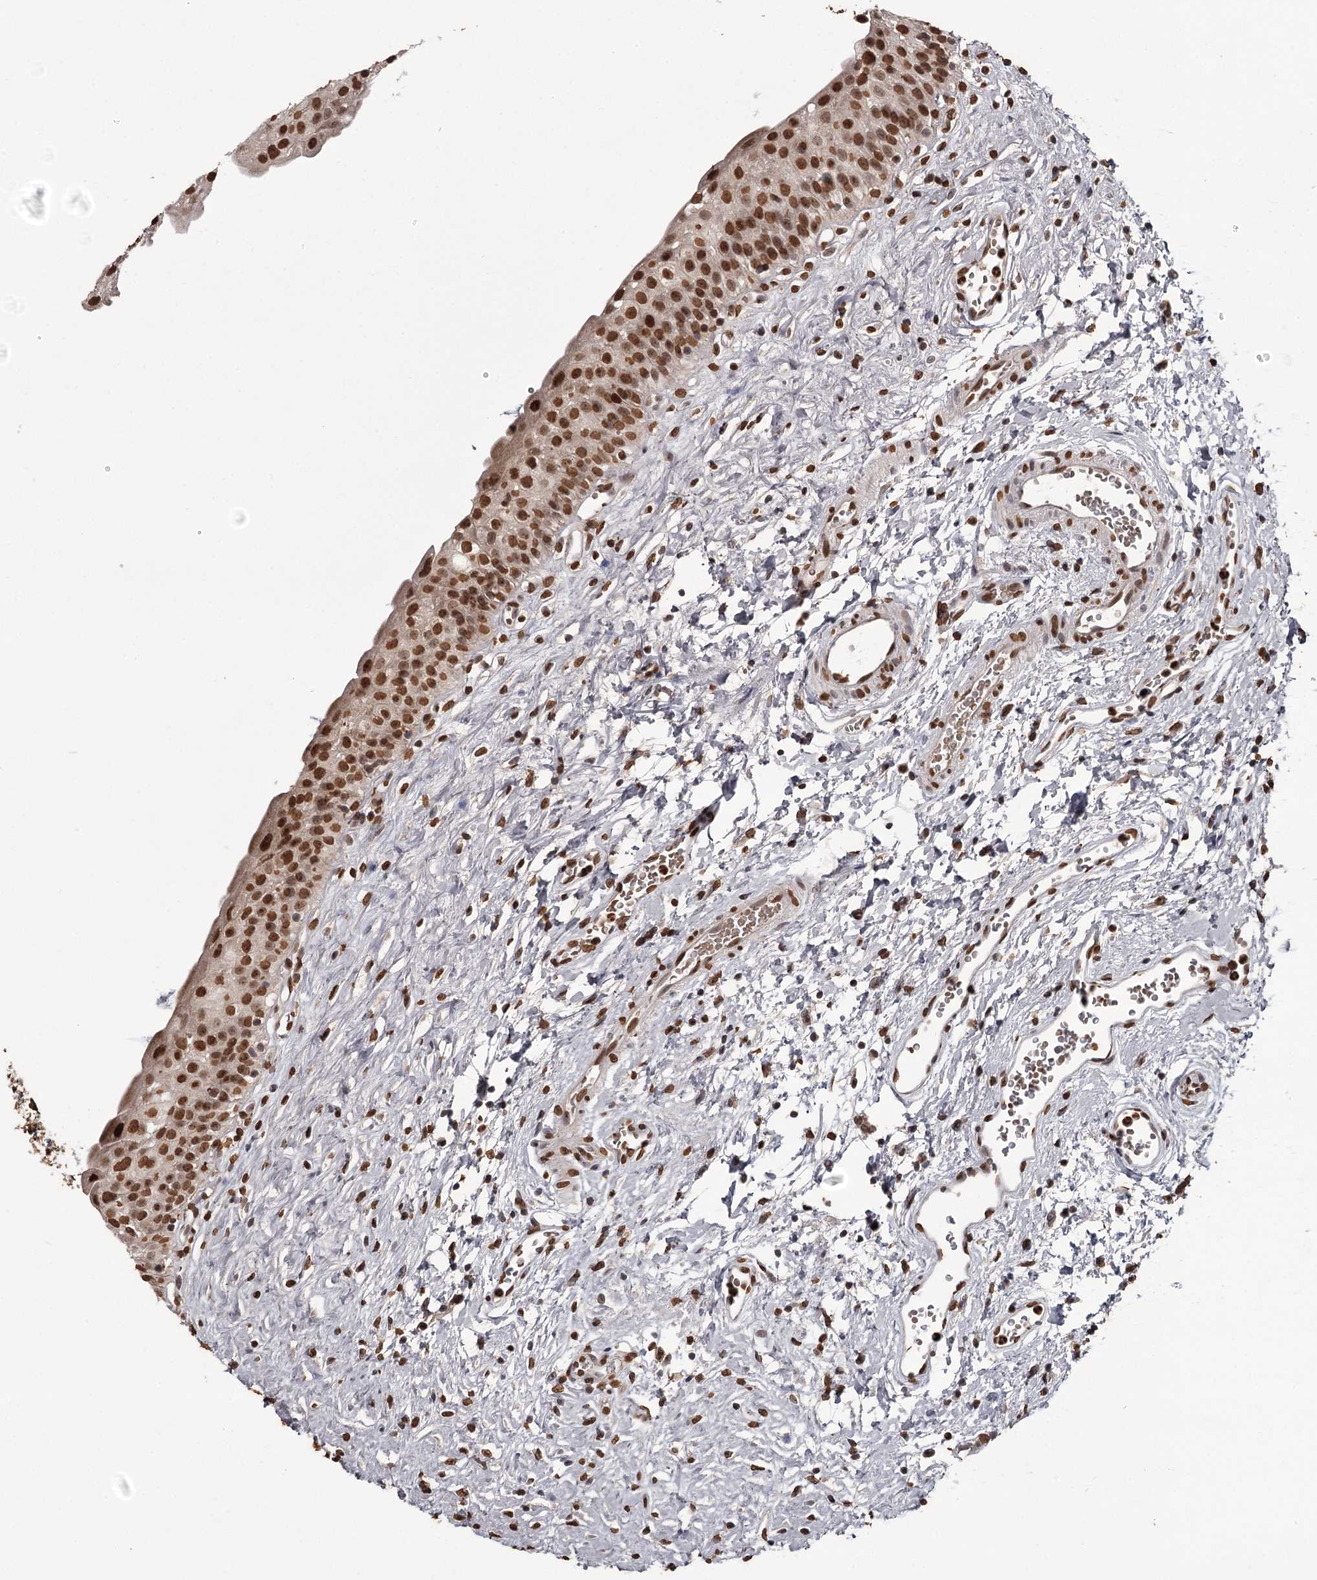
{"staining": {"intensity": "strong", "quantity": ">75%", "location": "nuclear"}, "tissue": "urinary bladder", "cell_type": "Urothelial cells", "image_type": "normal", "snomed": [{"axis": "morphology", "description": "Normal tissue, NOS"}, {"axis": "topography", "description": "Urinary bladder"}], "caption": "A high amount of strong nuclear expression is appreciated in approximately >75% of urothelial cells in normal urinary bladder.", "gene": "THYN1", "patient": {"sex": "male", "age": 51}}